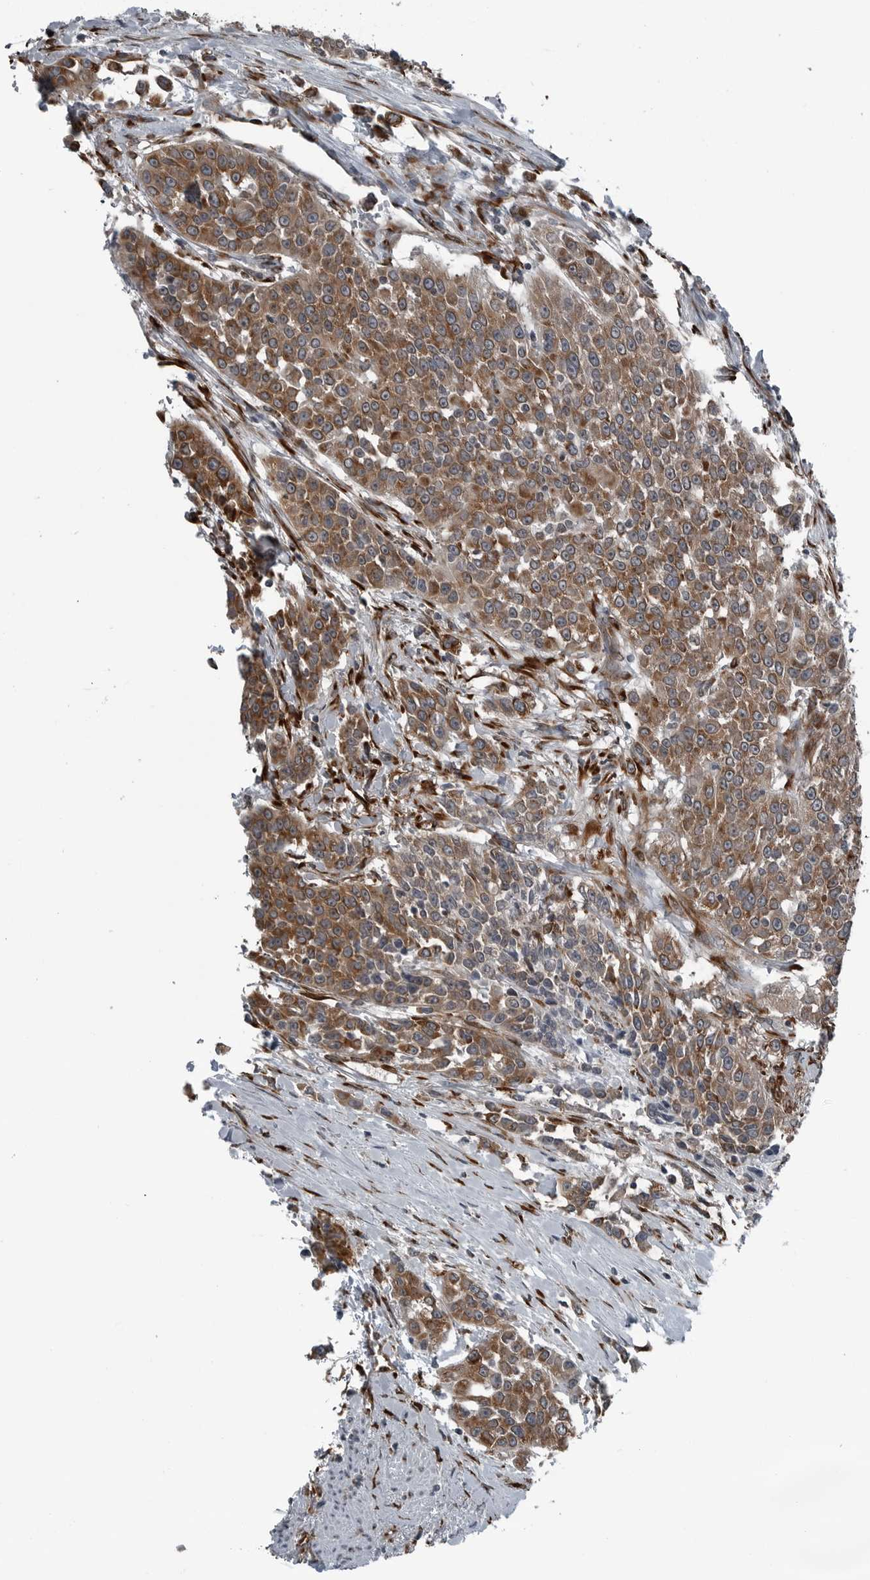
{"staining": {"intensity": "moderate", "quantity": ">75%", "location": "cytoplasmic/membranous"}, "tissue": "urothelial cancer", "cell_type": "Tumor cells", "image_type": "cancer", "snomed": [{"axis": "morphology", "description": "Urothelial carcinoma, High grade"}, {"axis": "topography", "description": "Urinary bladder"}], "caption": "High-grade urothelial carcinoma stained with IHC displays moderate cytoplasmic/membranous positivity in about >75% of tumor cells.", "gene": "CEP85", "patient": {"sex": "female", "age": 80}}